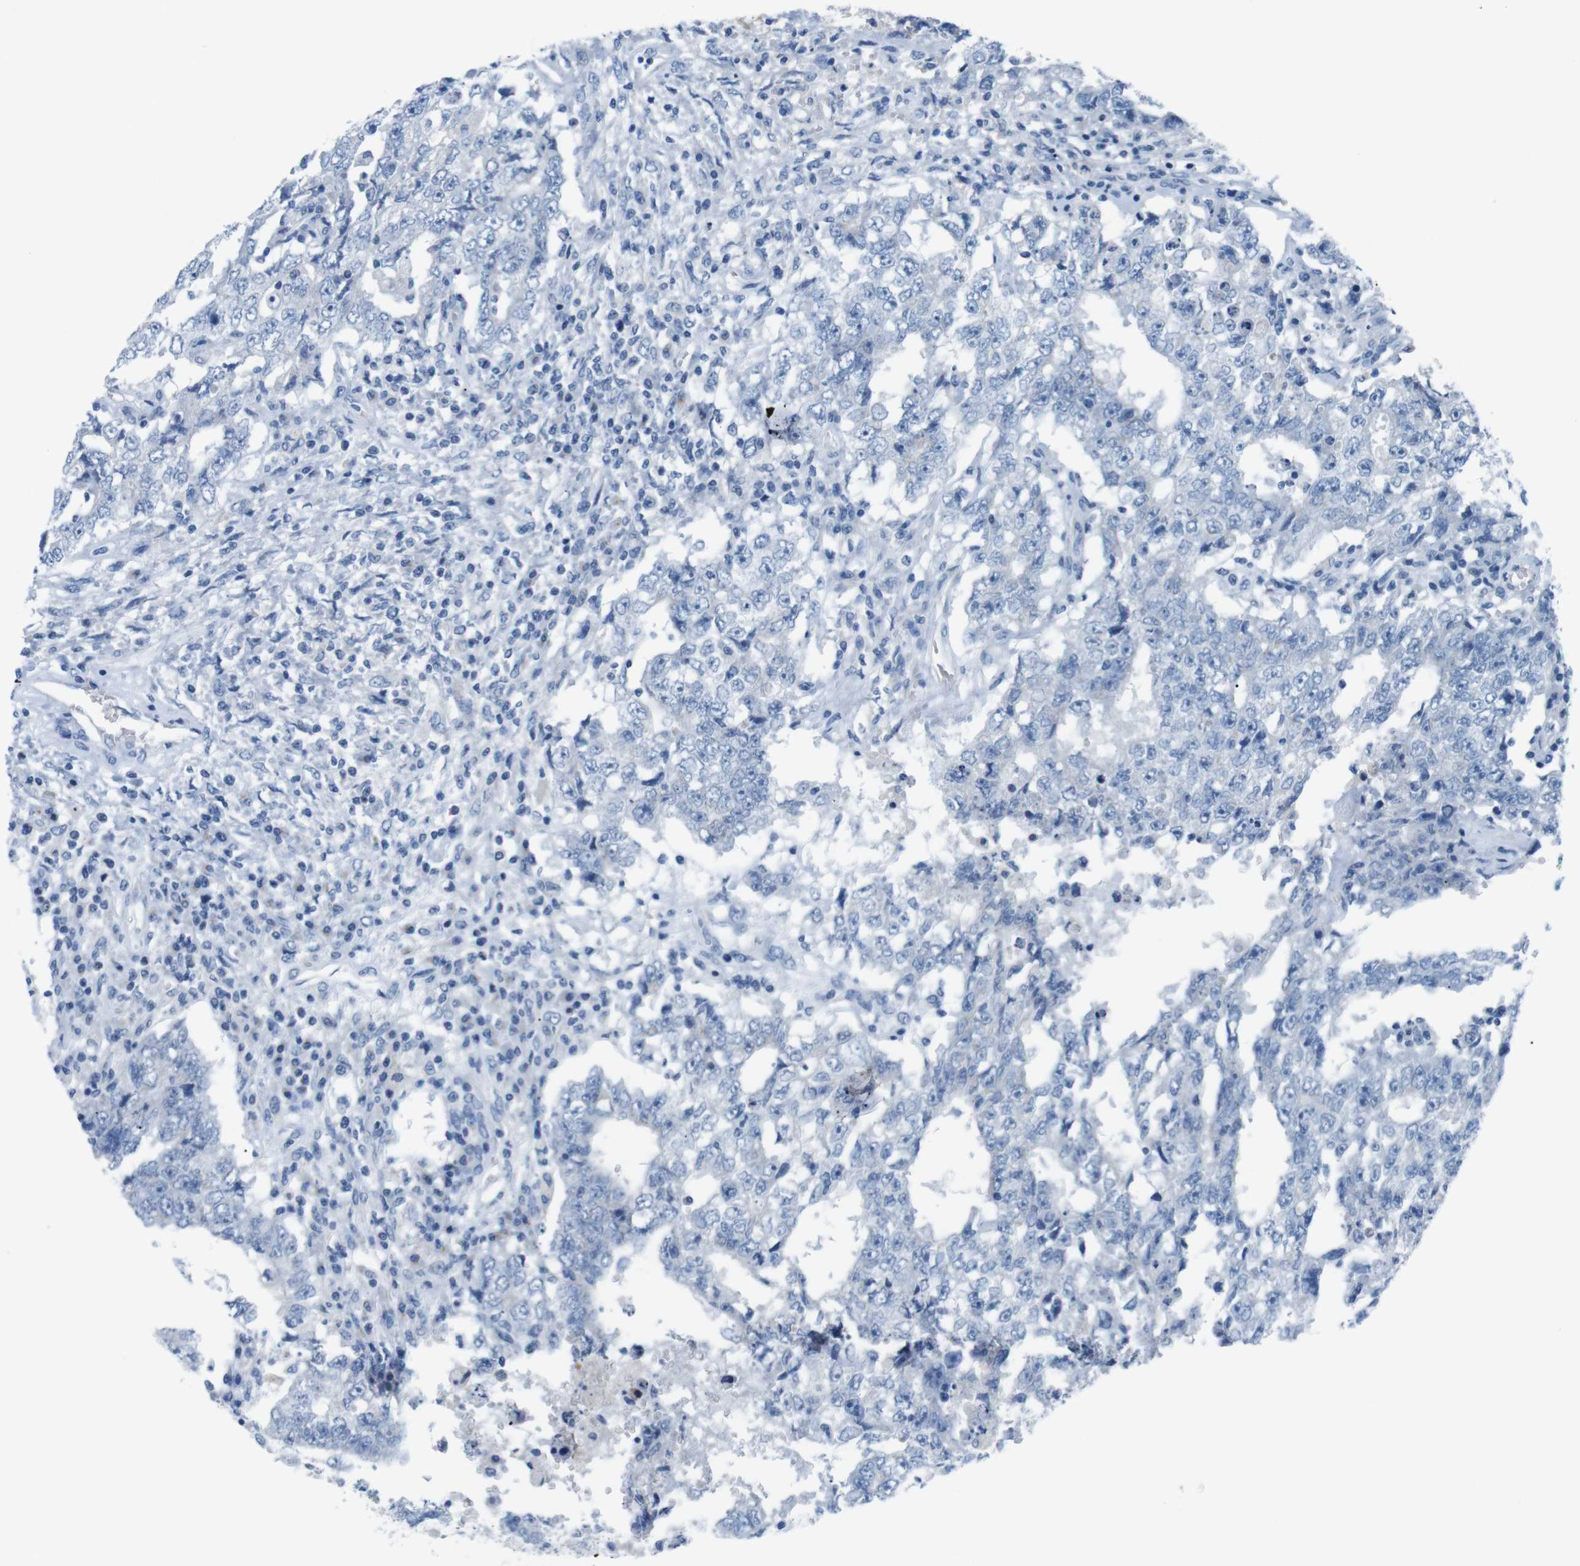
{"staining": {"intensity": "negative", "quantity": "none", "location": "none"}, "tissue": "testis cancer", "cell_type": "Tumor cells", "image_type": "cancer", "snomed": [{"axis": "morphology", "description": "Carcinoma, Embryonal, NOS"}, {"axis": "topography", "description": "Testis"}], "caption": "Immunohistochemistry (IHC) histopathology image of human testis cancer stained for a protein (brown), which displays no staining in tumor cells.", "gene": "GOLGA2", "patient": {"sex": "male", "age": 26}}